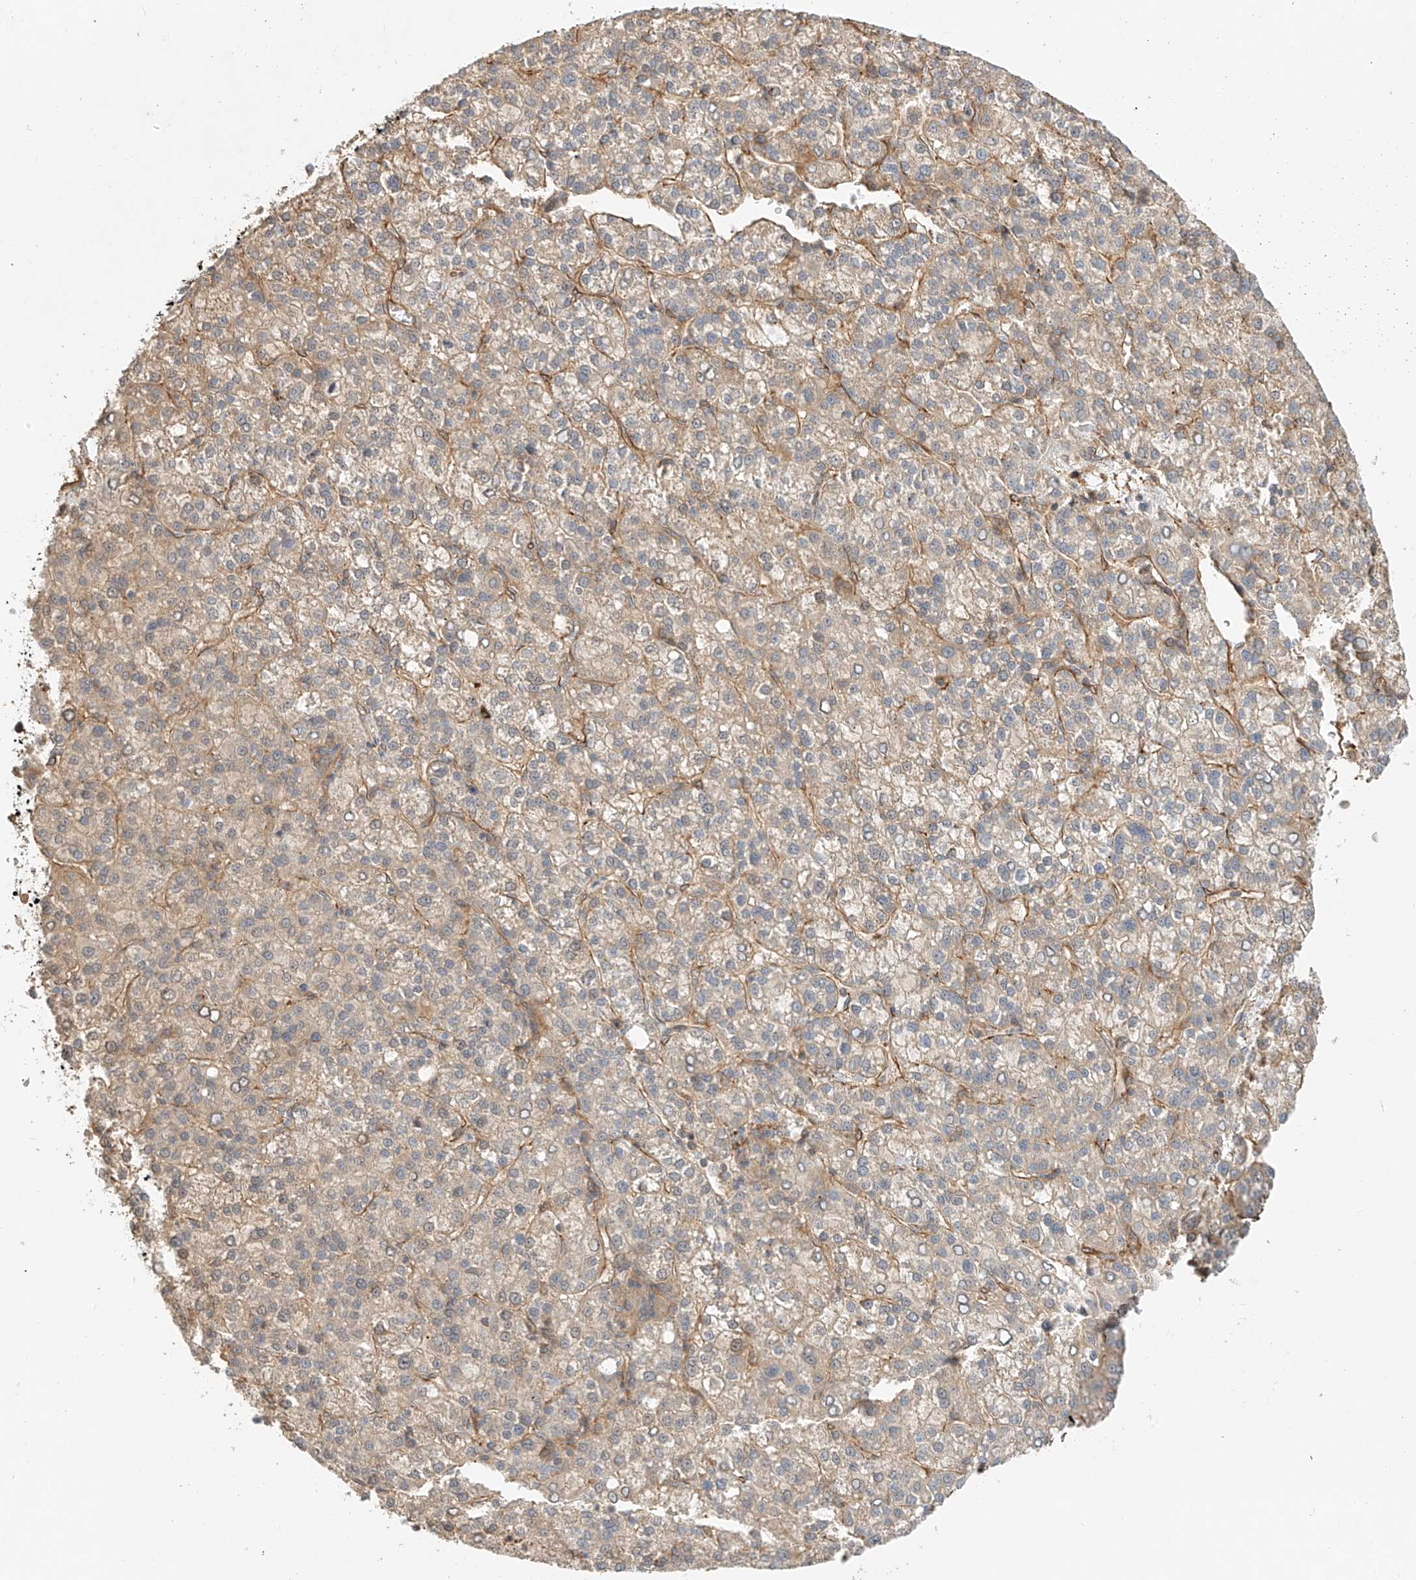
{"staining": {"intensity": "weak", "quantity": "<25%", "location": "cytoplasmic/membranous"}, "tissue": "liver cancer", "cell_type": "Tumor cells", "image_type": "cancer", "snomed": [{"axis": "morphology", "description": "Carcinoma, Hepatocellular, NOS"}, {"axis": "topography", "description": "Liver"}], "caption": "Human hepatocellular carcinoma (liver) stained for a protein using IHC shows no expression in tumor cells.", "gene": "CSMD3", "patient": {"sex": "female", "age": 58}}